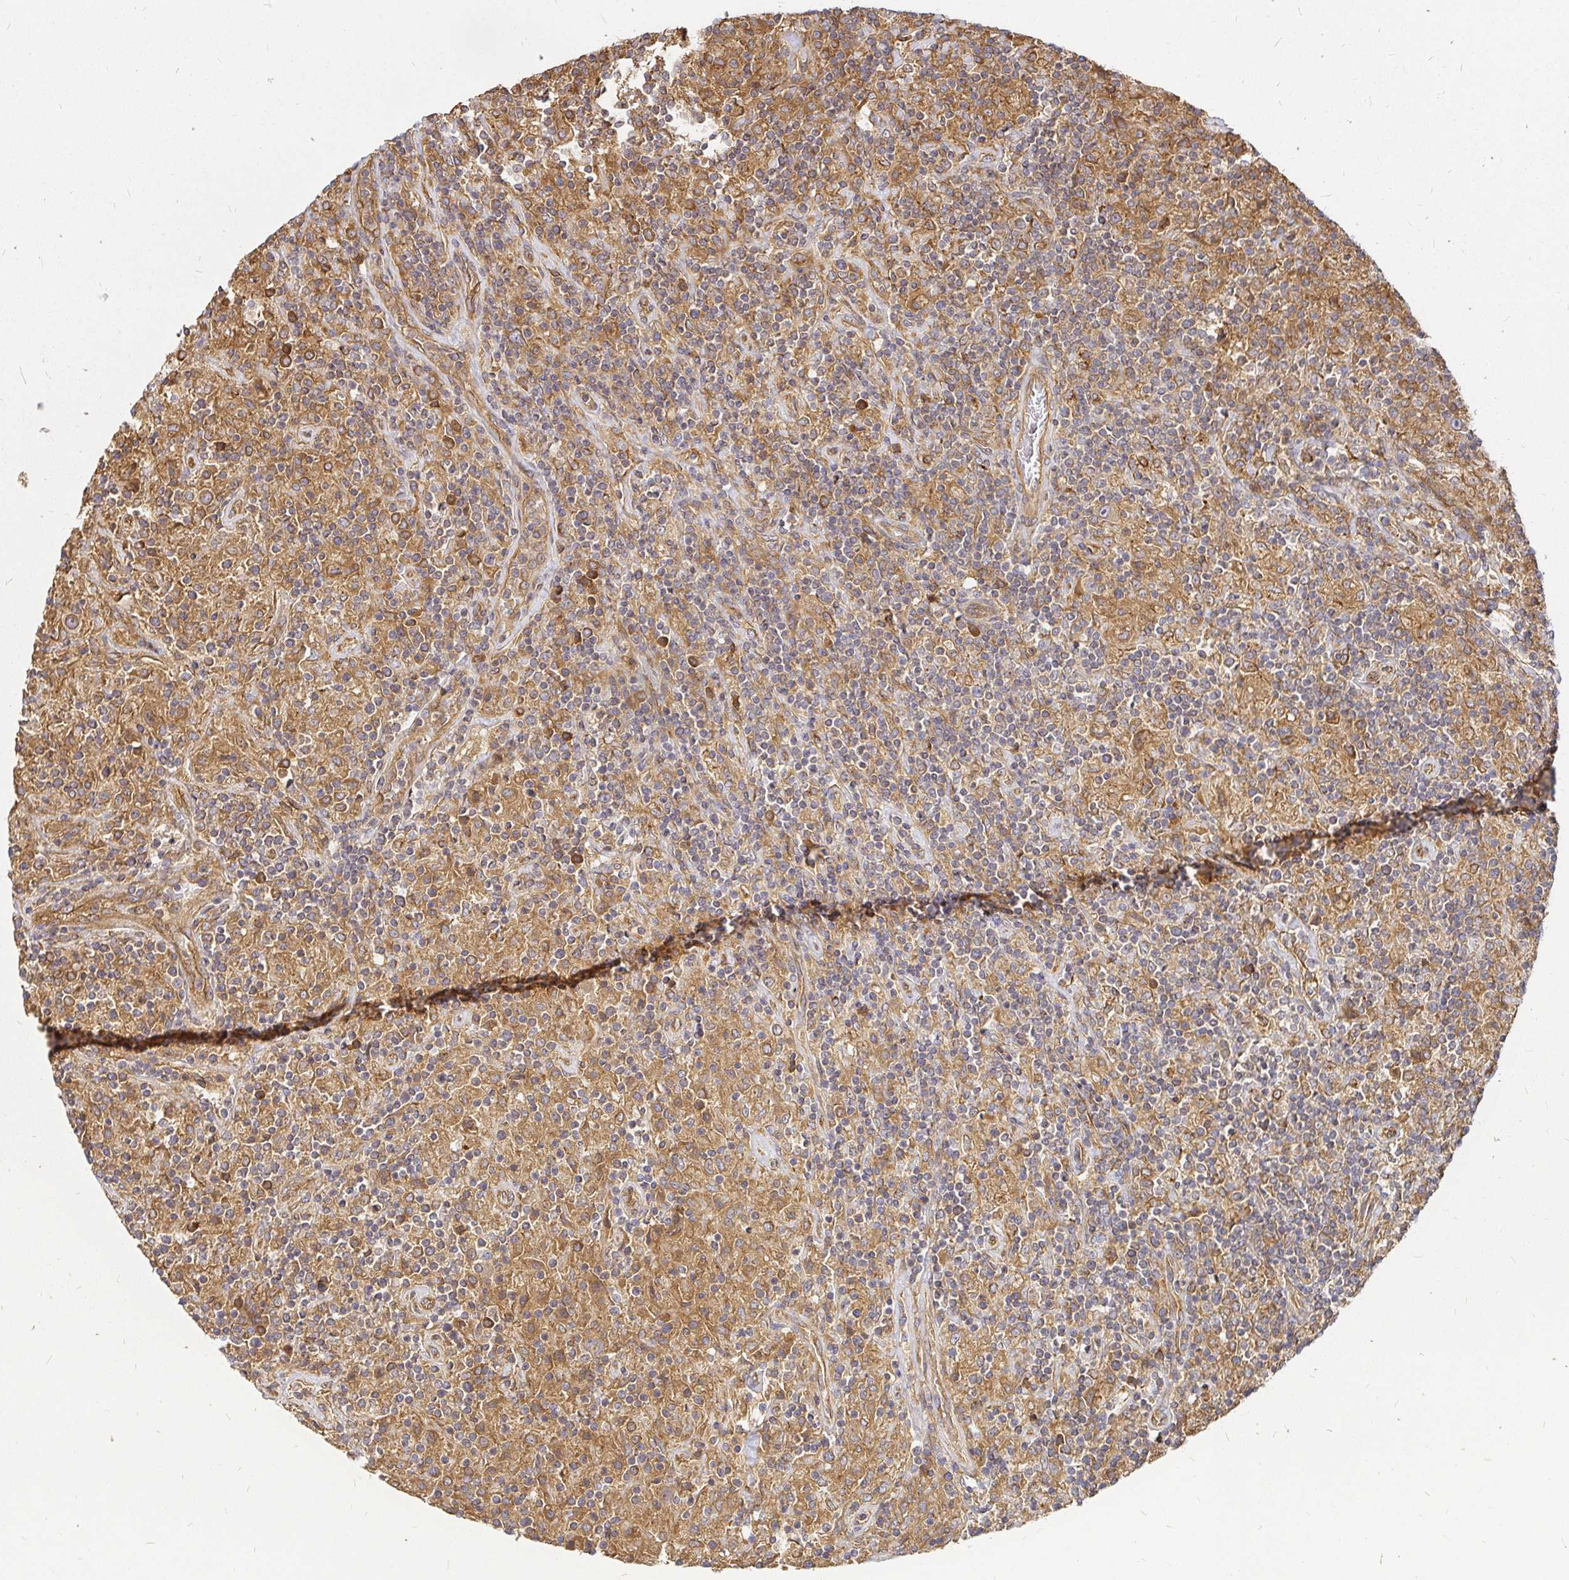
{"staining": {"intensity": "moderate", "quantity": ">75%", "location": "cytoplasmic/membranous"}, "tissue": "lymphoma", "cell_type": "Tumor cells", "image_type": "cancer", "snomed": [{"axis": "morphology", "description": "Hodgkin's disease, NOS"}, {"axis": "topography", "description": "Lymph node"}], "caption": "Brown immunohistochemical staining in human Hodgkin's disease displays moderate cytoplasmic/membranous expression in approximately >75% of tumor cells. (DAB = brown stain, brightfield microscopy at high magnification).", "gene": "KIF5B", "patient": {"sex": "male", "age": 70}}